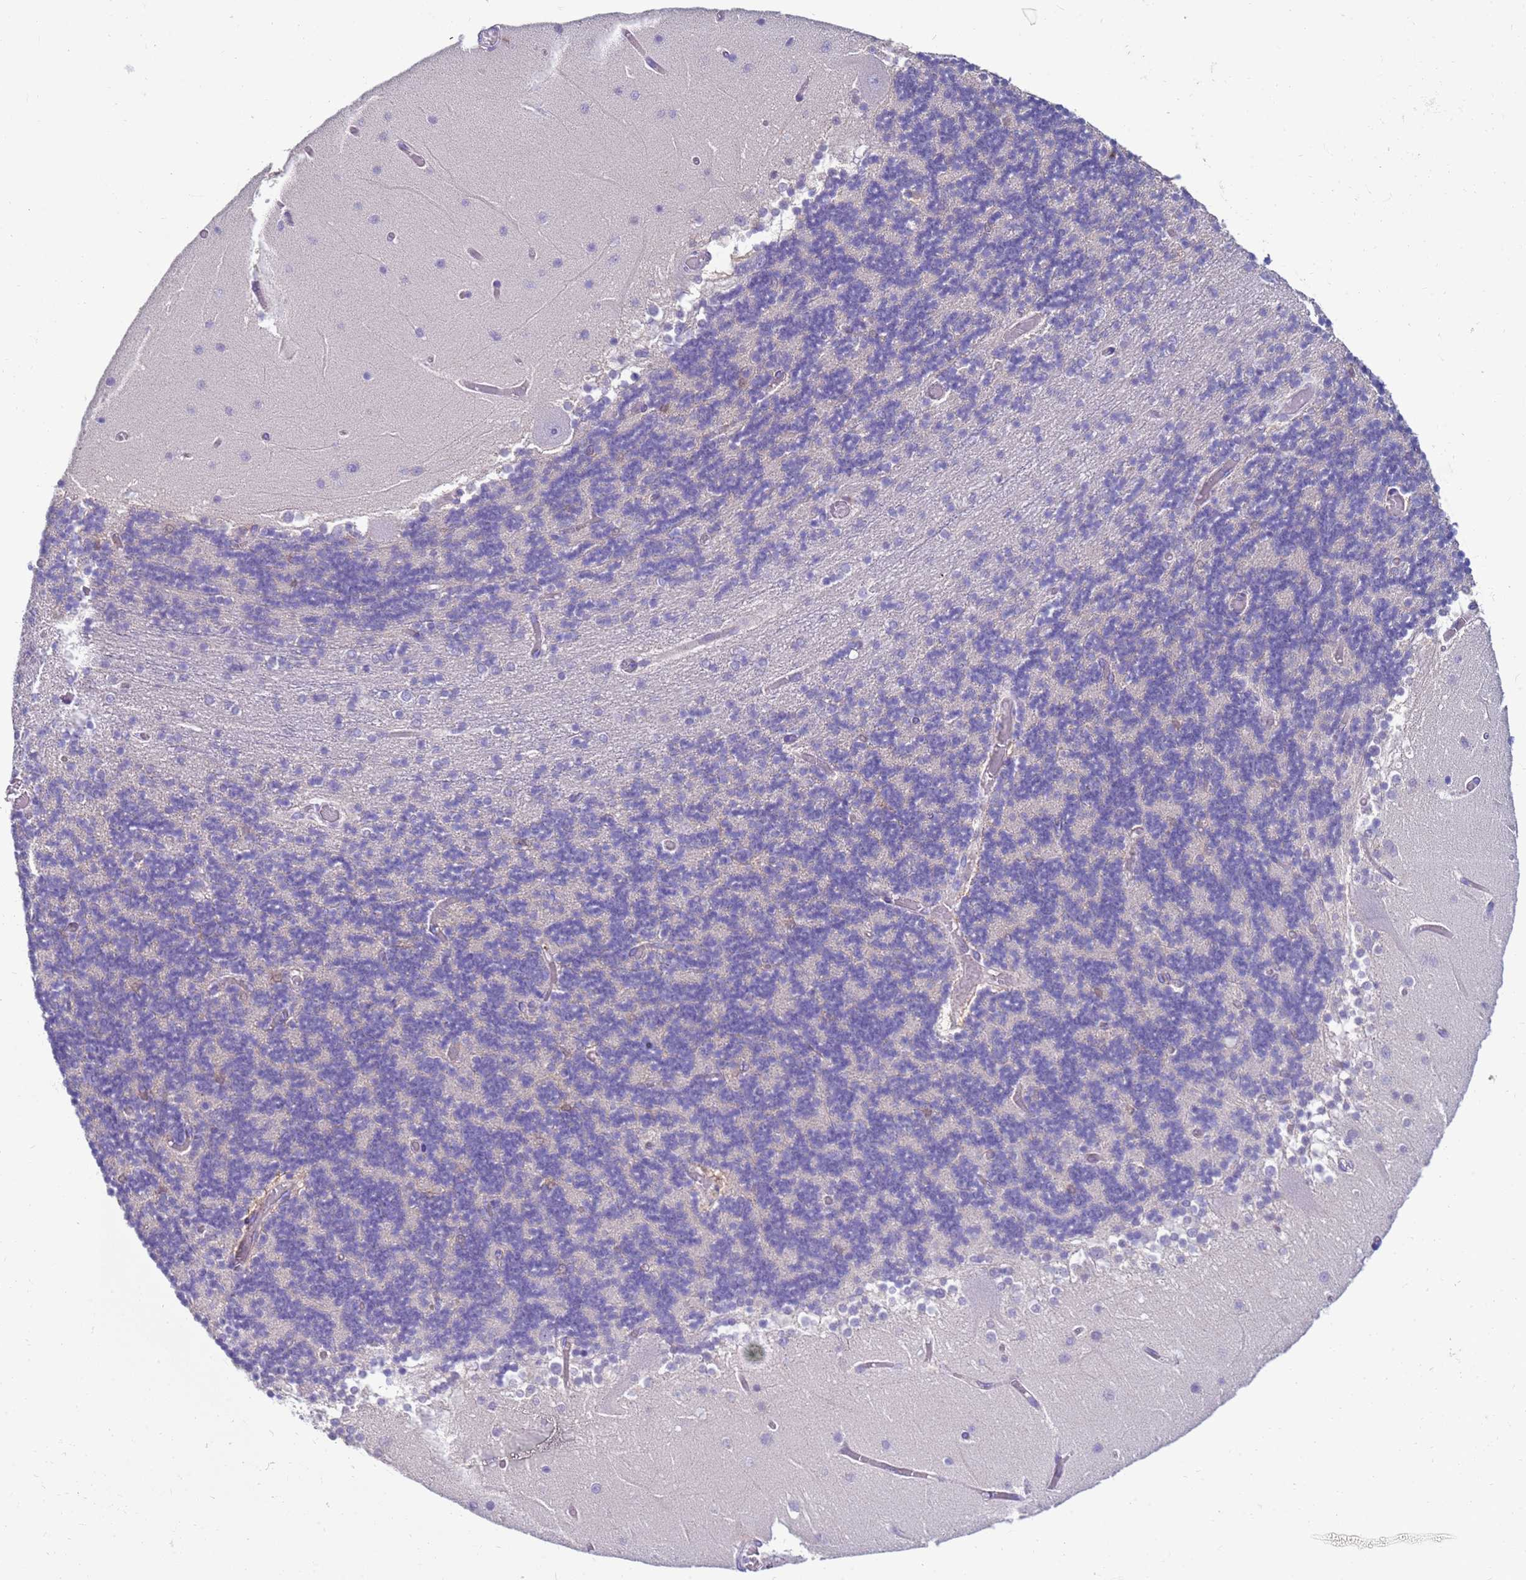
{"staining": {"intensity": "negative", "quantity": "none", "location": "none"}, "tissue": "cerebellum", "cell_type": "Cells in granular layer", "image_type": "normal", "snomed": [{"axis": "morphology", "description": "Normal tissue, NOS"}, {"axis": "topography", "description": "Cerebellum"}], "caption": "This photomicrograph is of unremarkable cerebellum stained with IHC to label a protein in brown with the nuclei are counter-stained blue. There is no expression in cells in granular layer. The staining is performed using DAB brown chromogen with nuclei counter-stained in using hematoxylin.", "gene": "TRIM51G", "patient": {"sex": "female", "age": 28}}